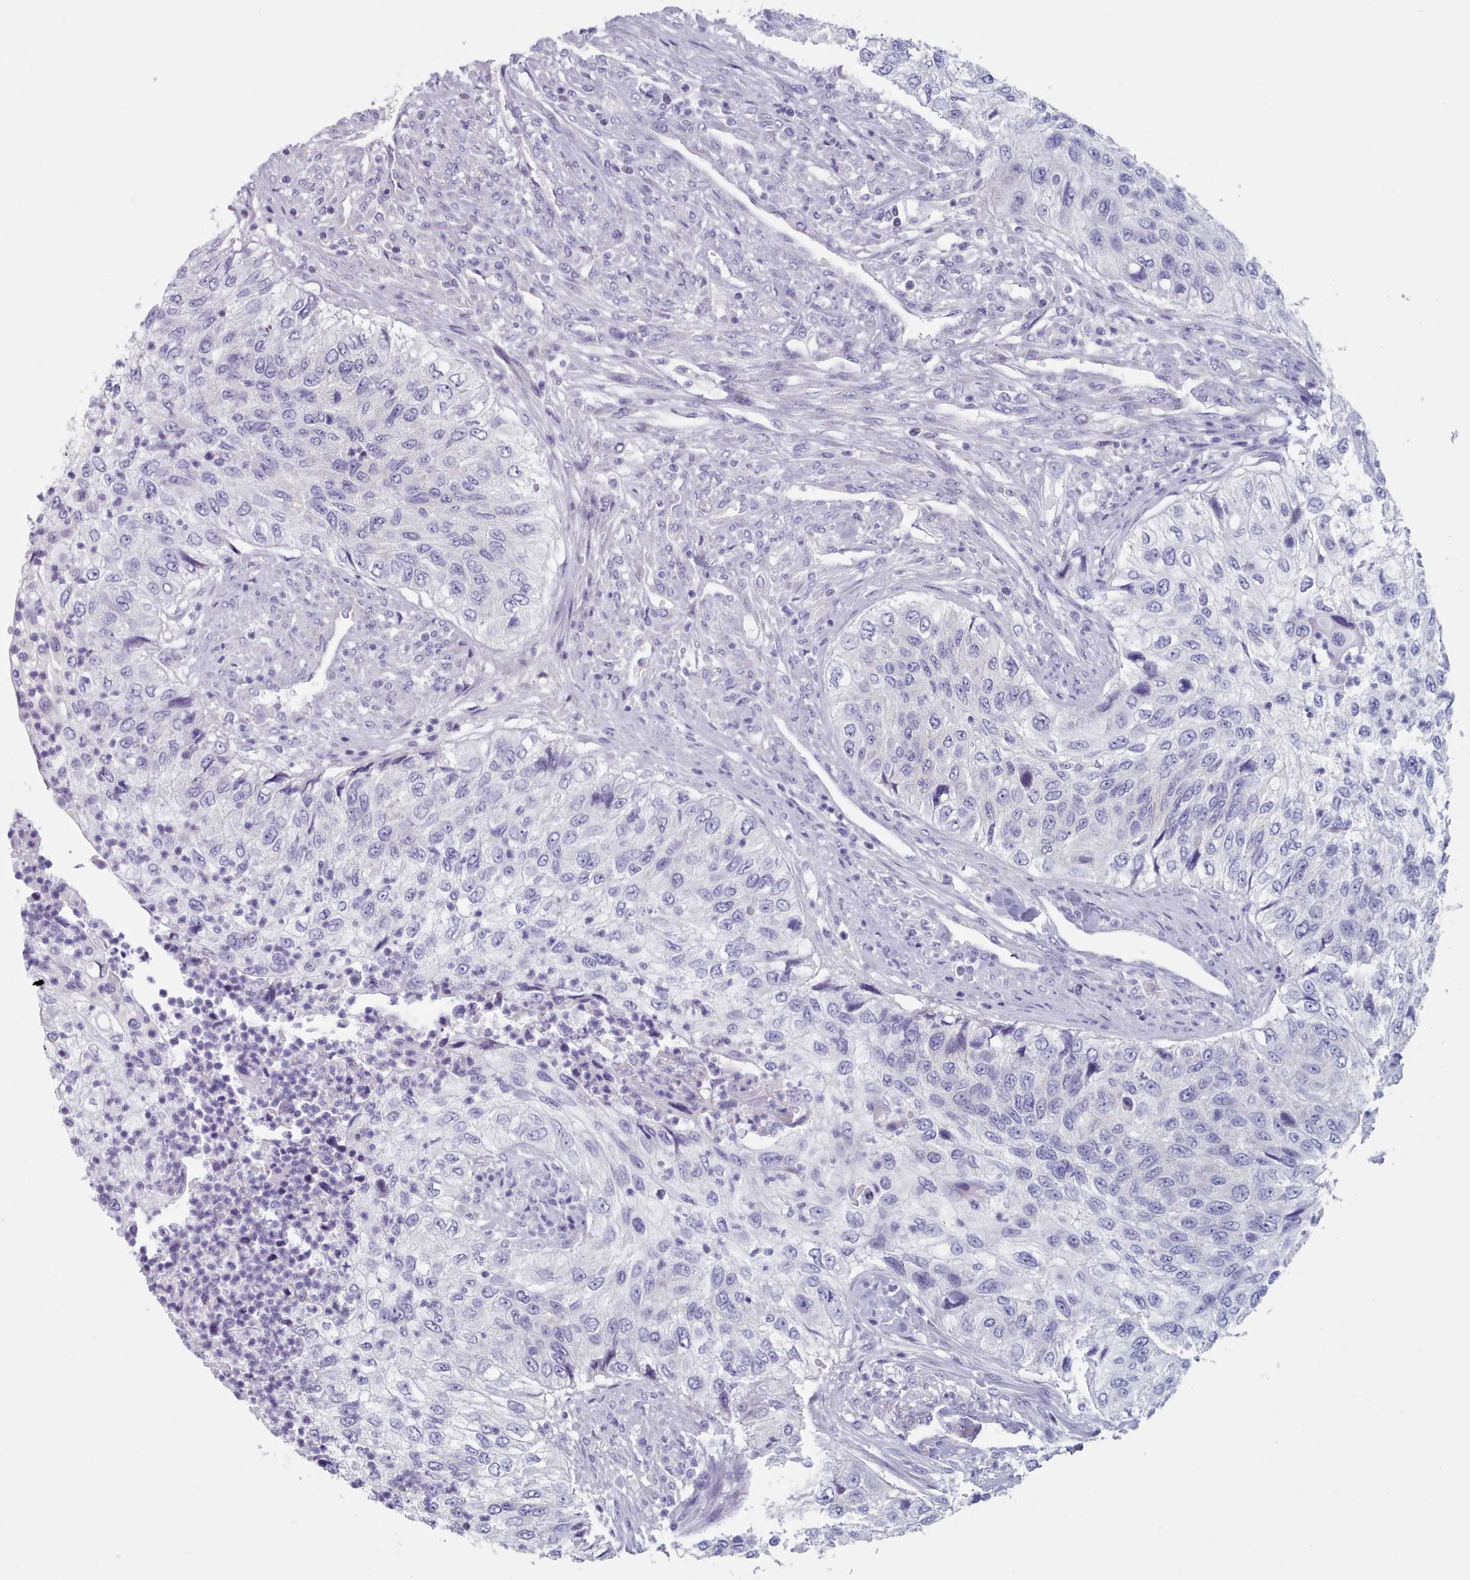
{"staining": {"intensity": "negative", "quantity": "none", "location": "none"}, "tissue": "urothelial cancer", "cell_type": "Tumor cells", "image_type": "cancer", "snomed": [{"axis": "morphology", "description": "Urothelial carcinoma, High grade"}, {"axis": "topography", "description": "Urinary bladder"}], "caption": "There is no significant staining in tumor cells of urothelial cancer.", "gene": "HAO1", "patient": {"sex": "female", "age": 60}}